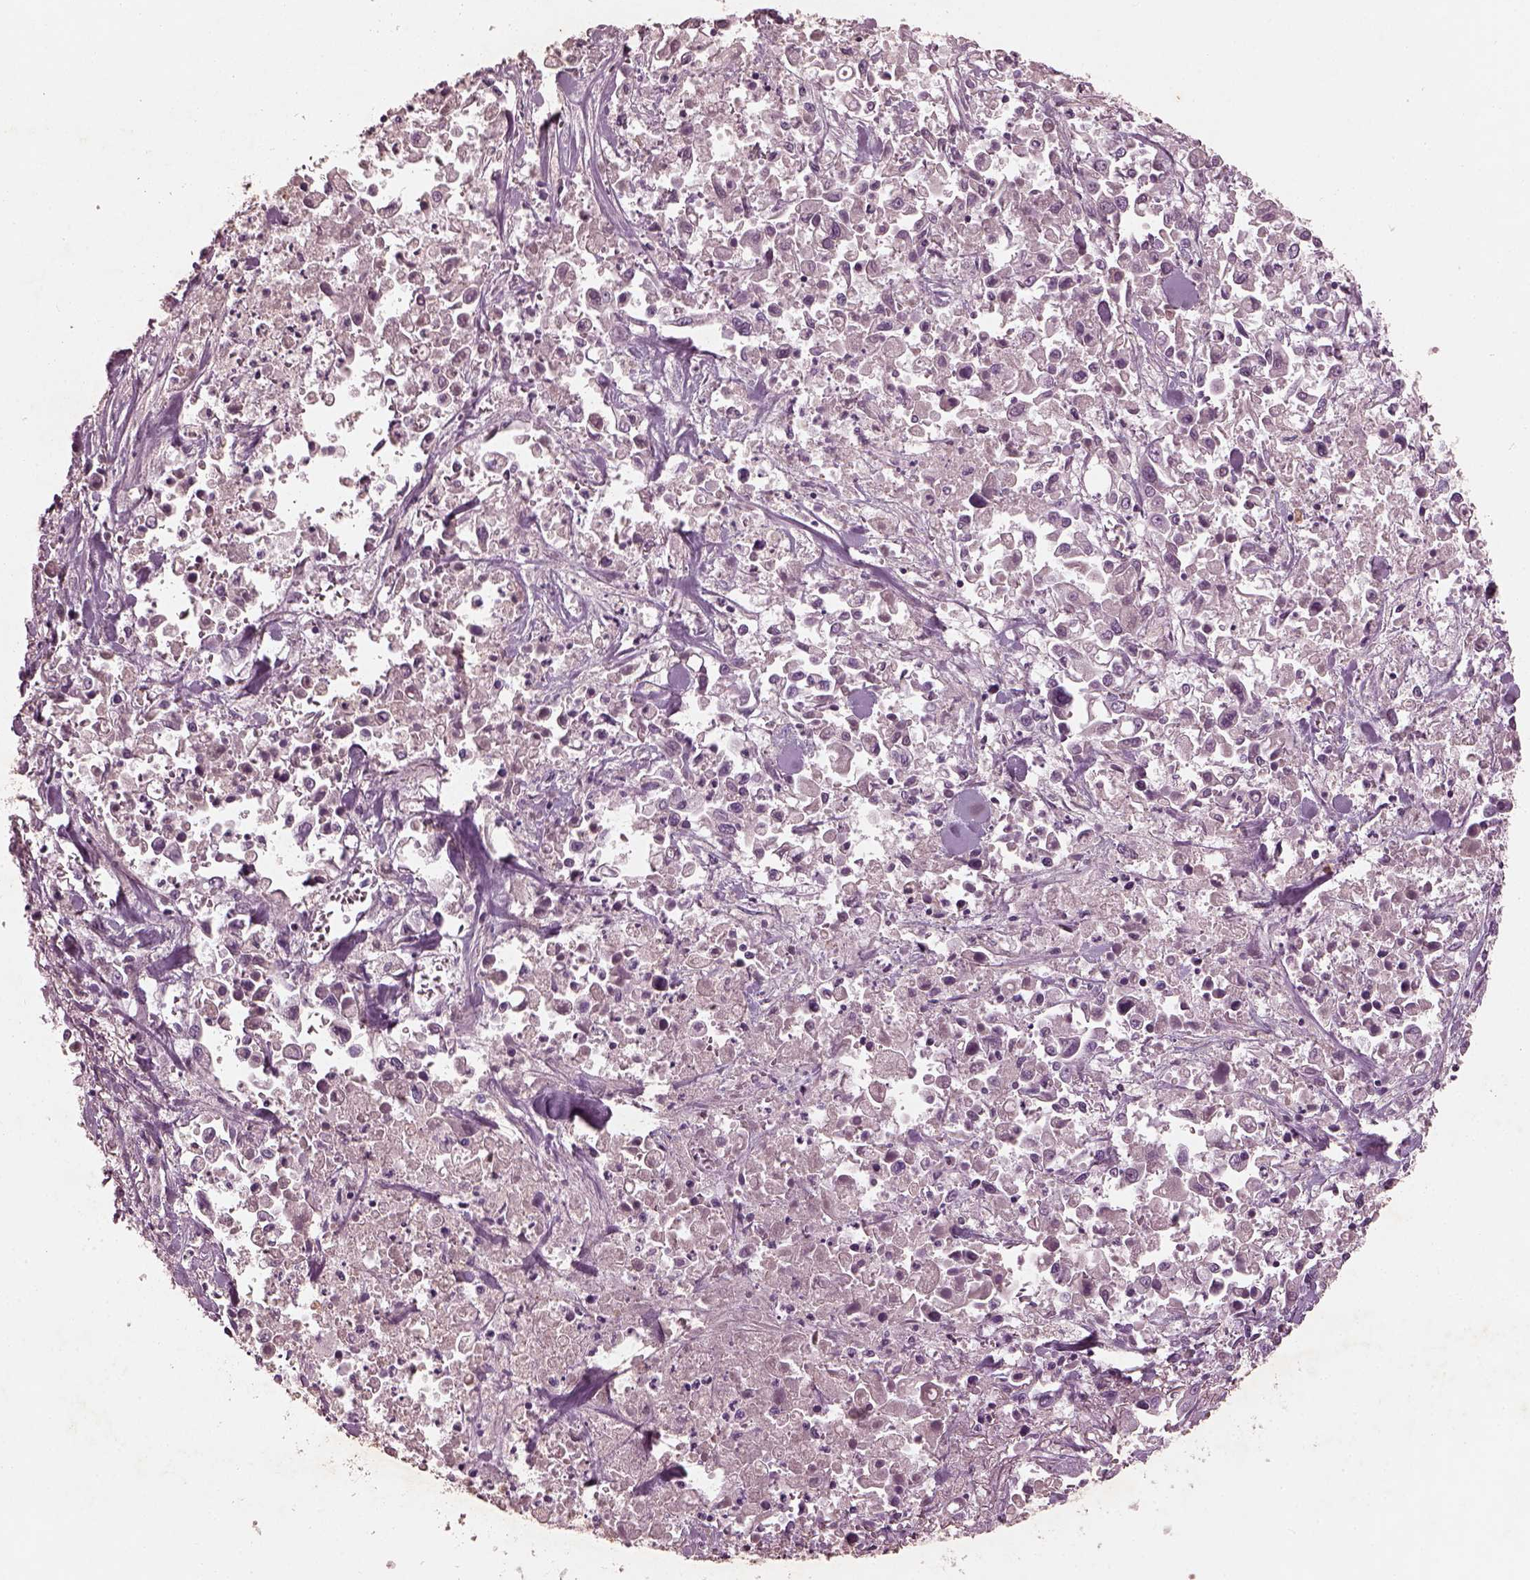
{"staining": {"intensity": "negative", "quantity": "none", "location": "none"}, "tissue": "pancreatic cancer", "cell_type": "Tumor cells", "image_type": "cancer", "snomed": [{"axis": "morphology", "description": "Adenocarcinoma, NOS"}, {"axis": "topography", "description": "Pancreas"}], "caption": "High magnification brightfield microscopy of adenocarcinoma (pancreatic) stained with DAB (3,3'-diaminobenzidine) (brown) and counterstained with hematoxylin (blue): tumor cells show no significant staining.", "gene": "FRRS1L", "patient": {"sex": "female", "age": 83}}